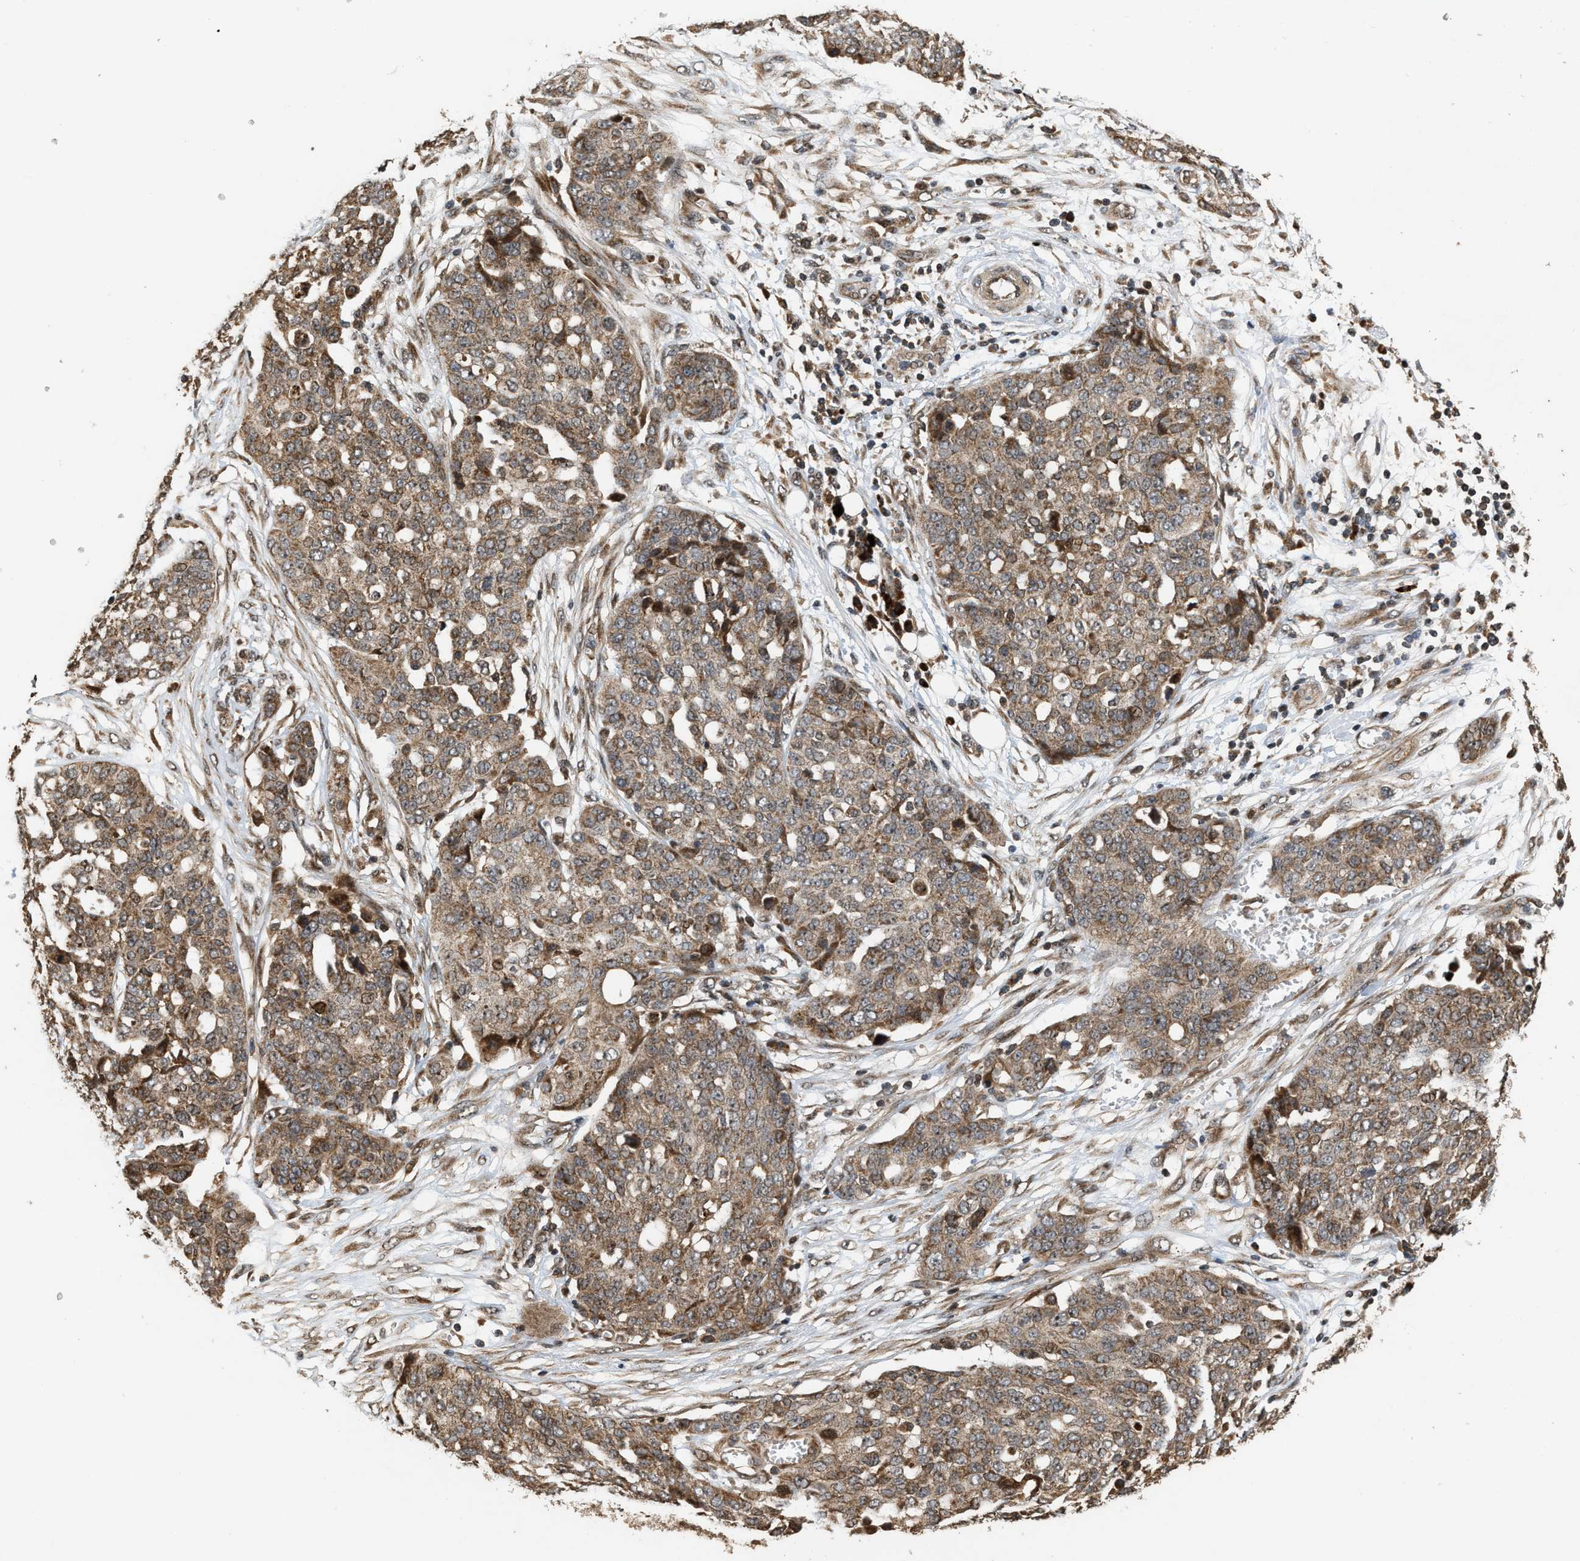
{"staining": {"intensity": "strong", "quantity": ">75%", "location": "cytoplasmic/membranous,nuclear"}, "tissue": "ovarian cancer", "cell_type": "Tumor cells", "image_type": "cancer", "snomed": [{"axis": "morphology", "description": "Cystadenocarcinoma, serous, NOS"}, {"axis": "topography", "description": "Soft tissue"}, {"axis": "topography", "description": "Ovary"}], "caption": "A brown stain shows strong cytoplasmic/membranous and nuclear staining of a protein in human ovarian cancer tumor cells. The staining was performed using DAB to visualize the protein expression in brown, while the nuclei were stained in blue with hematoxylin (Magnification: 20x).", "gene": "ELP2", "patient": {"sex": "female", "age": 57}}